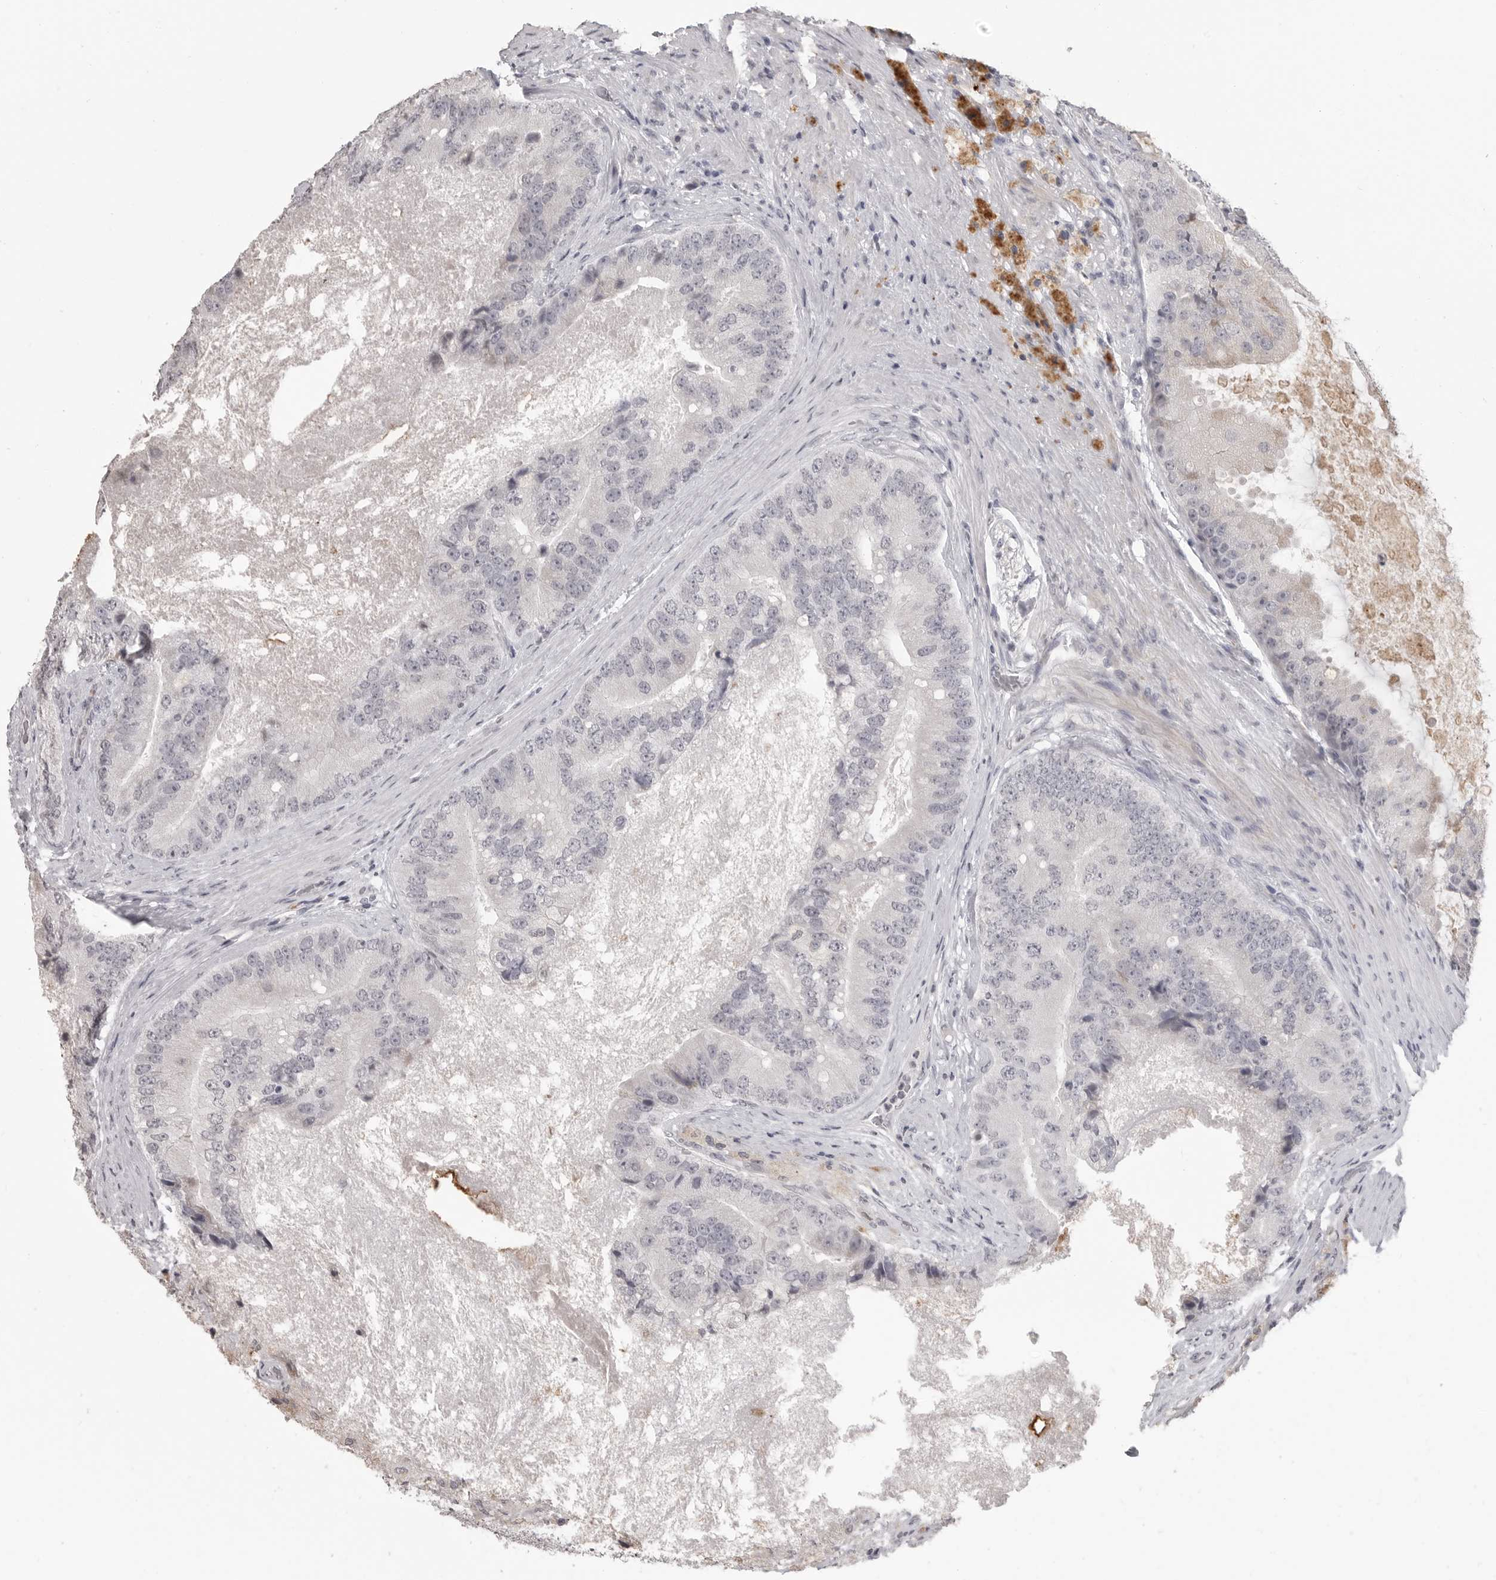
{"staining": {"intensity": "negative", "quantity": "none", "location": "none"}, "tissue": "prostate cancer", "cell_type": "Tumor cells", "image_type": "cancer", "snomed": [{"axis": "morphology", "description": "Adenocarcinoma, High grade"}, {"axis": "topography", "description": "Prostate"}], "caption": "Tumor cells are negative for brown protein staining in prostate high-grade adenocarcinoma.", "gene": "PRSS1", "patient": {"sex": "male", "age": 70}}